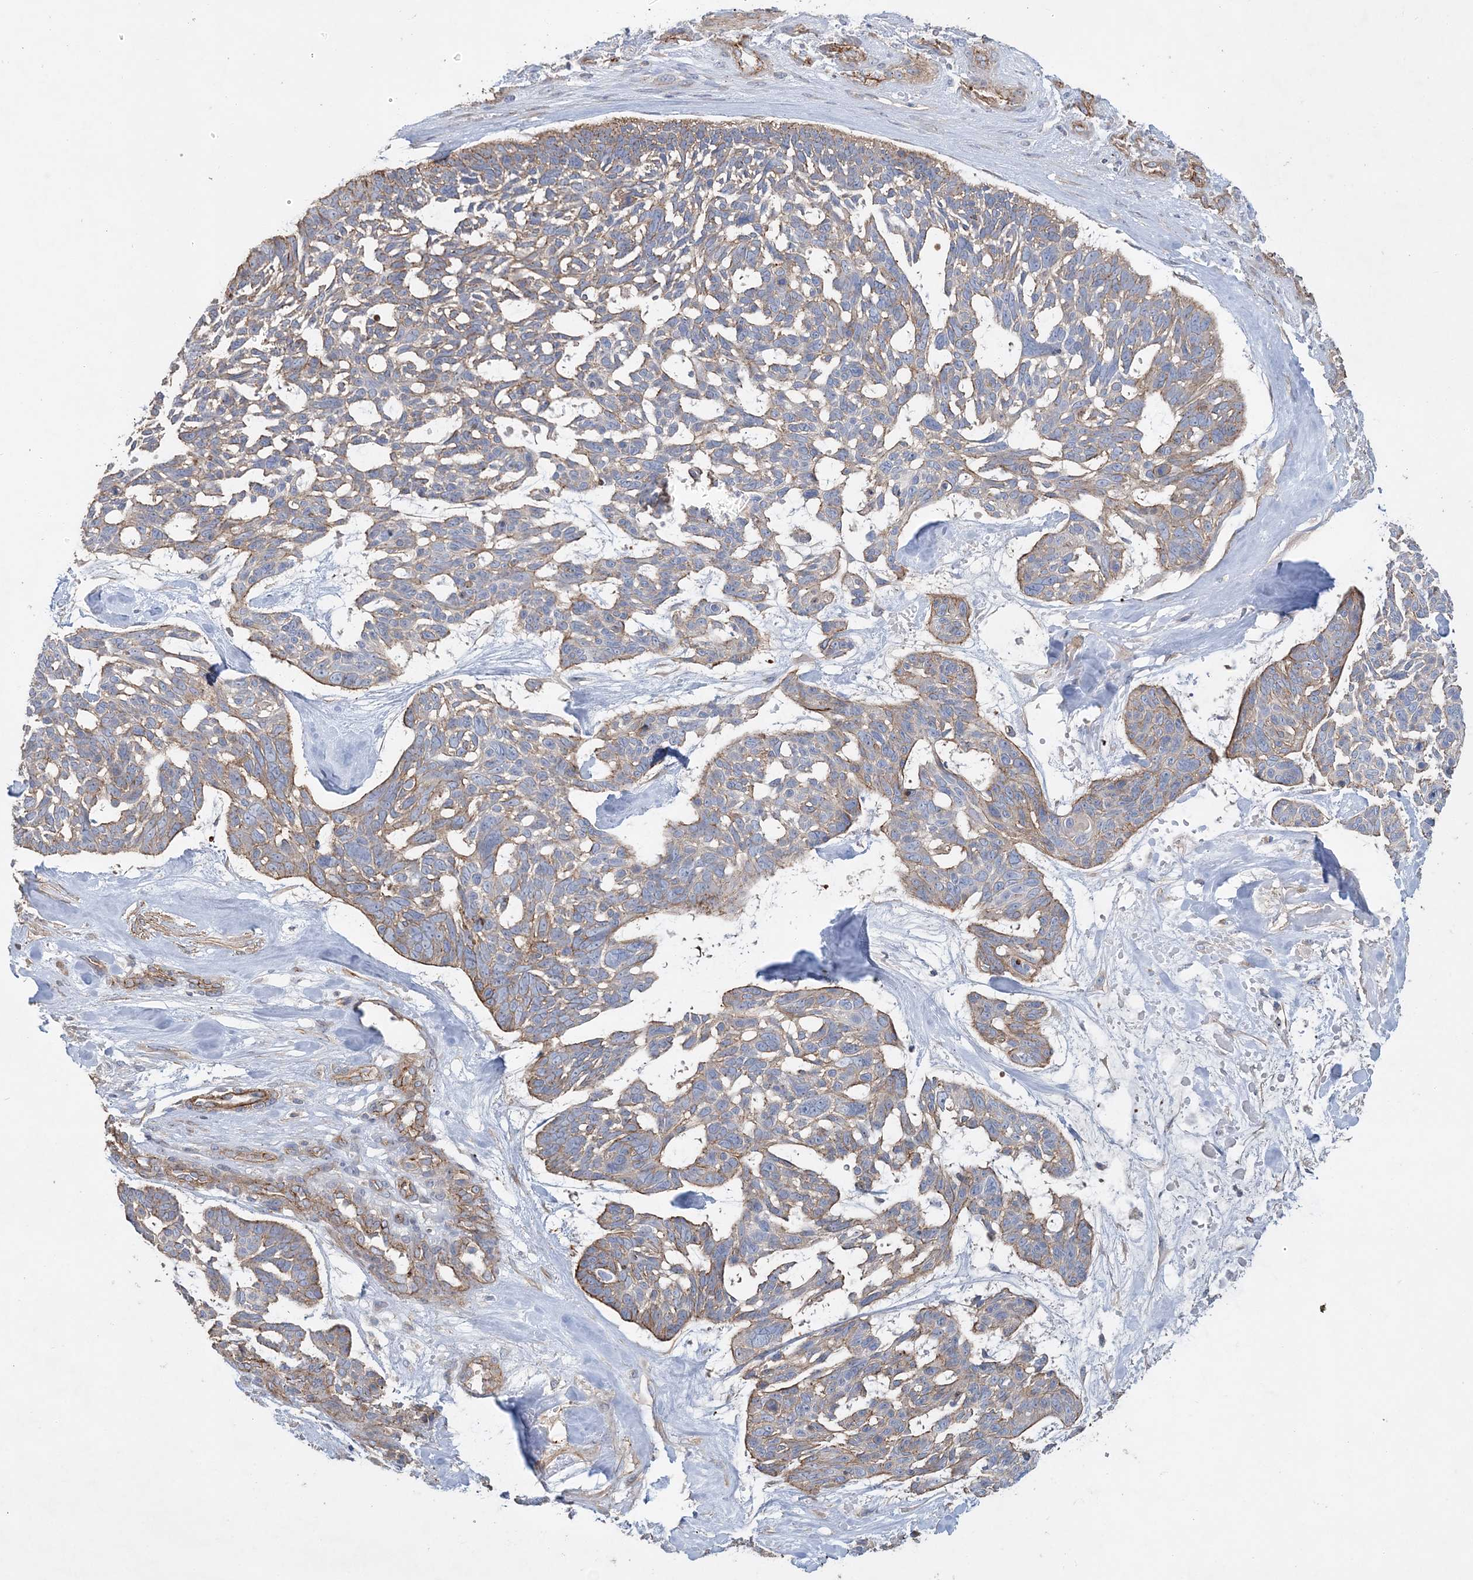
{"staining": {"intensity": "weak", "quantity": "25%-75%", "location": "cytoplasmic/membranous"}, "tissue": "skin cancer", "cell_type": "Tumor cells", "image_type": "cancer", "snomed": [{"axis": "morphology", "description": "Basal cell carcinoma"}, {"axis": "topography", "description": "Skin"}], "caption": "A brown stain labels weak cytoplasmic/membranous staining of a protein in human basal cell carcinoma (skin) tumor cells. (Brightfield microscopy of DAB IHC at high magnification).", "gene": "PIGC", "patient": {"sex": "male", "age": 88}}